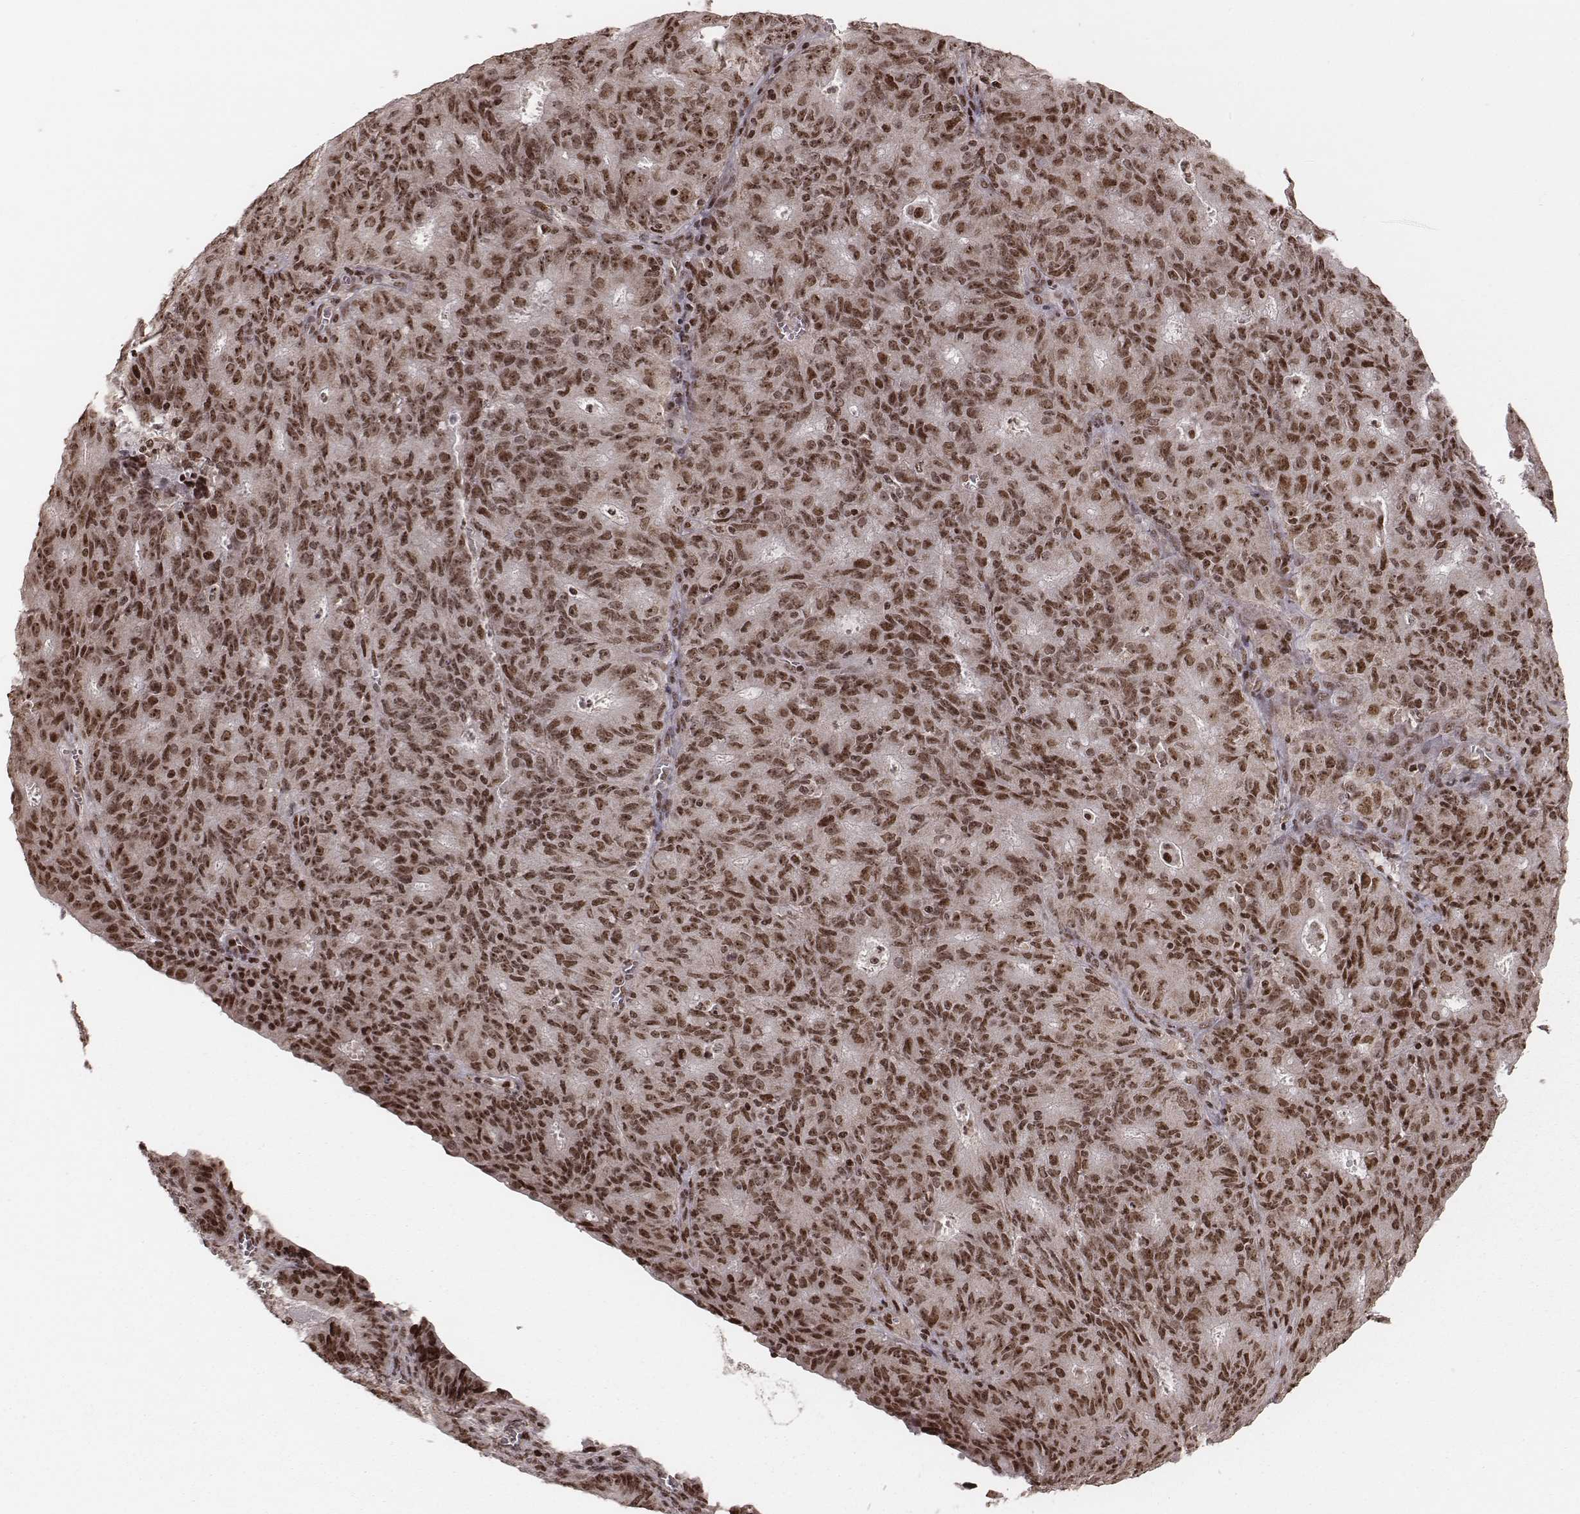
{"staining": {"intensity": "moderate", "quantity": ">75%", "location": "nuclear"}, "tissue": "ovarian cancer", "cell_type": "Tumor cells", "image_type": "cancer", "snomed": [{"axis": "morphology", "description": "Carcinoma, endometroid"}, {"axis": "topography", "description": "Ovary"}], "caption": "This histopathology image exhibits ovarian cancer (endometroid carcinoma) stained with IHC to label a protein in brown. The nuclear of tumor cells show moderate positivity for the protein. Nuclei are counter-stained blue.", "gene": "VRK3", "patient": {"sex": "female", "age": 42}}